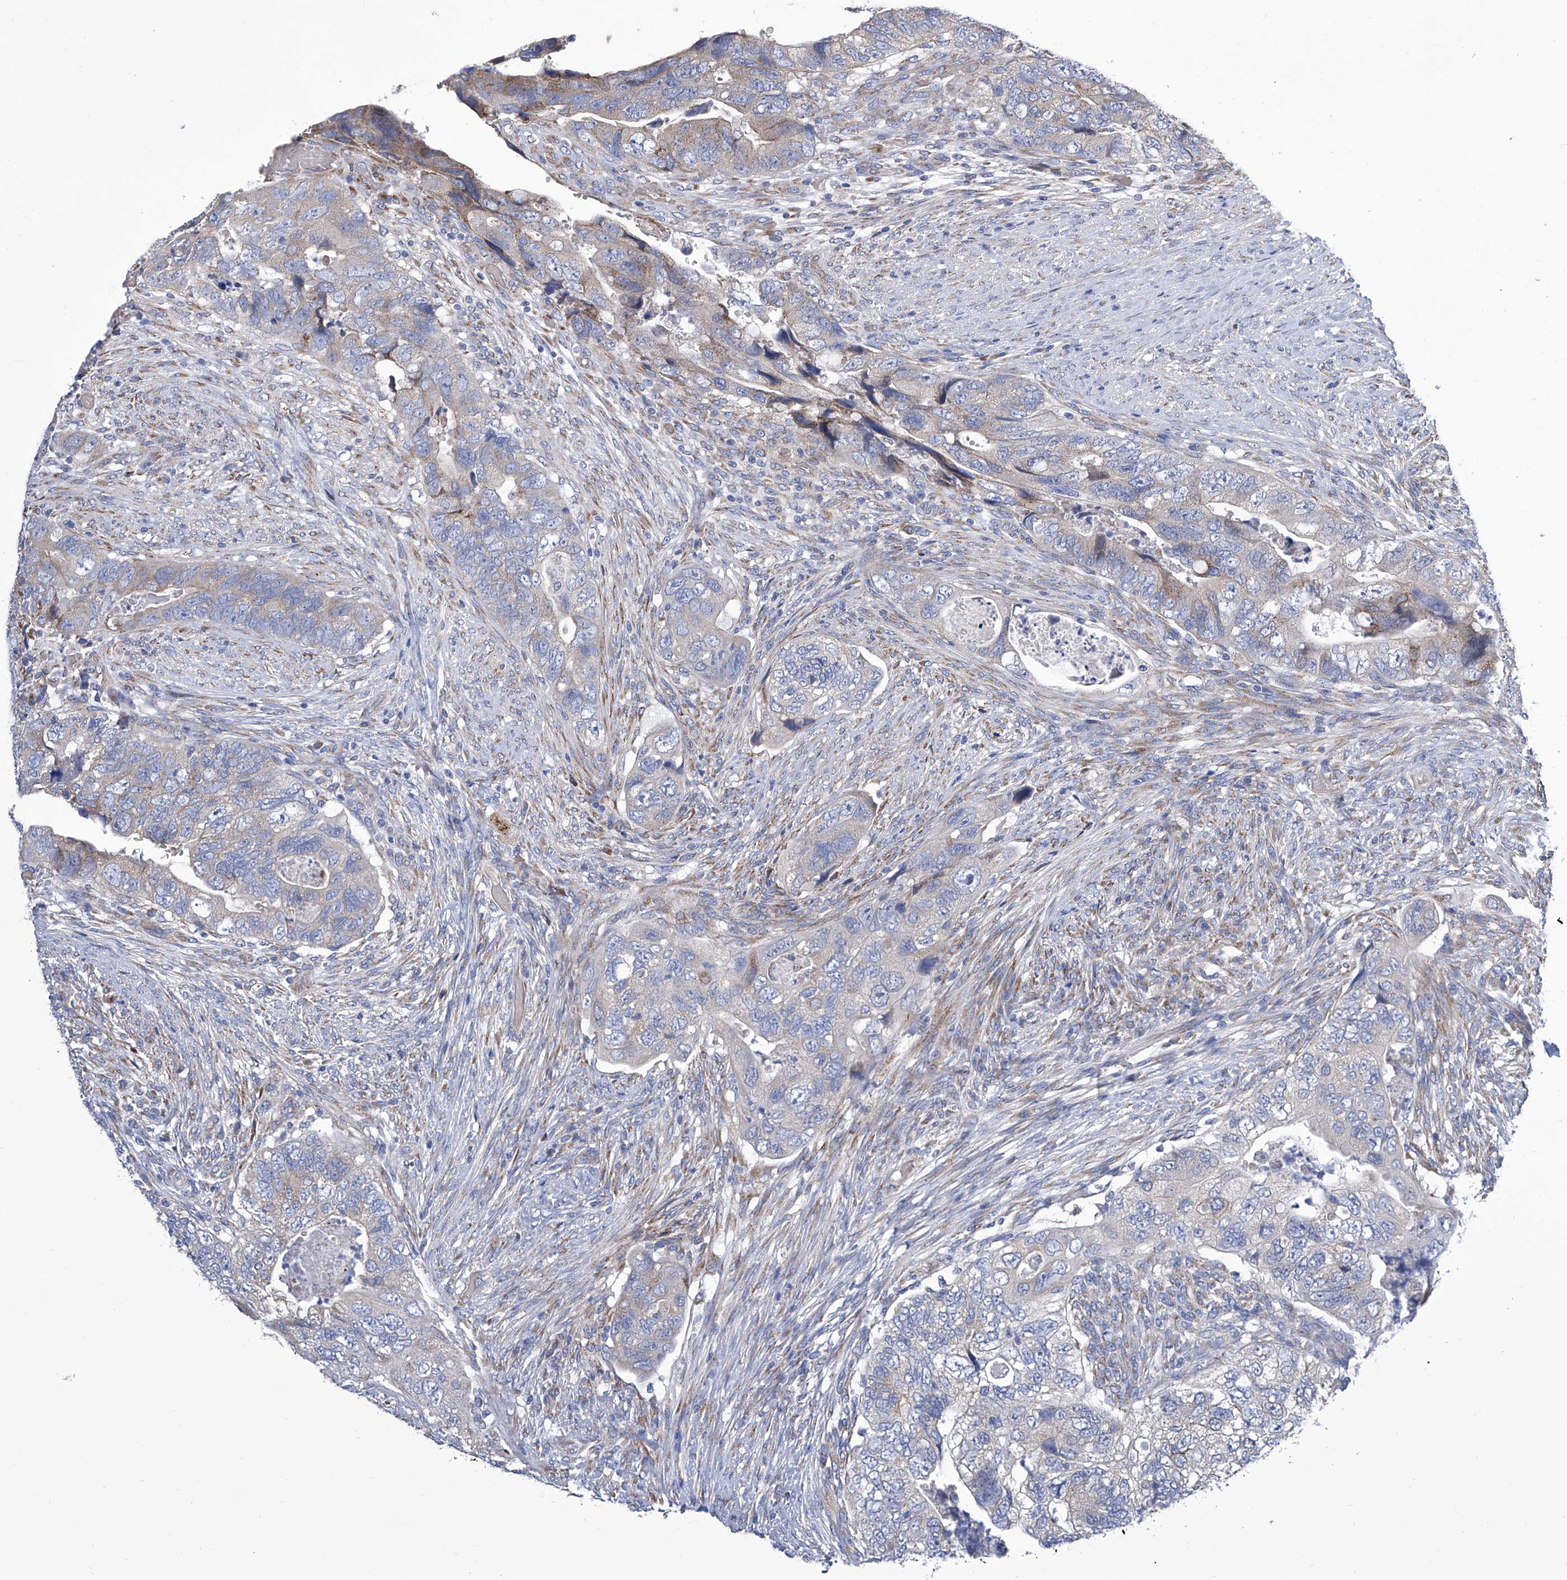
{"staining": {"intensity": "weak", "quantity": "<25%", "location": "cytoplasmic/membranous"}, "tissue": "colorectal cancer", "cell_type": "Tumor cells", "image_type": "cancer", "snomed": [{"axis": "morphology", "description": "Adenocarcinoma, NOS"}, {"axis": "topography", "description": "Rectum"}], "caption": "DAB immunohistochemical staining of colorectal cancer (adenocarcinoma) displays no significant staining in tumor cells.", "gene": "TJAP1", "patient": {"sex": "male", "age": 63}}